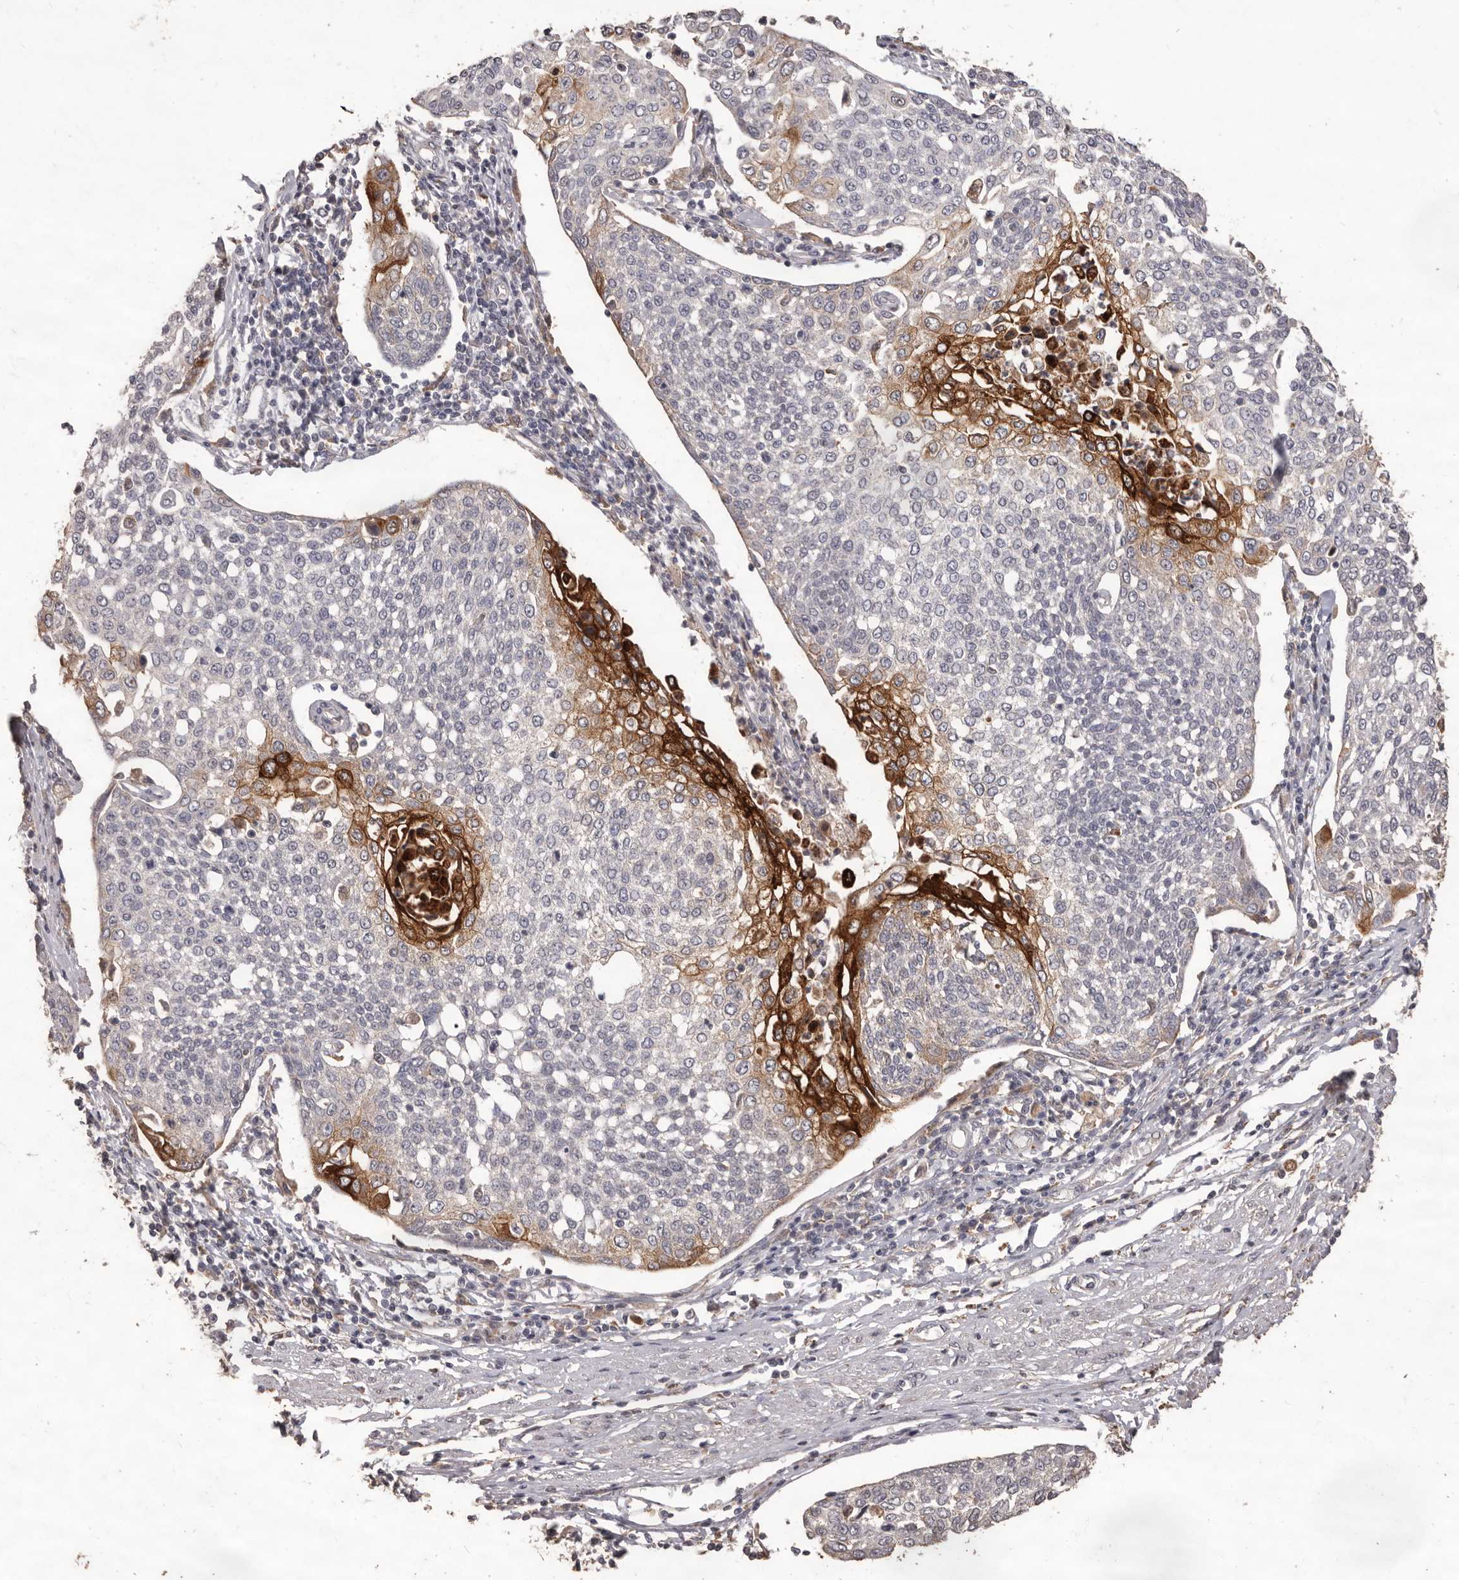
{"staining": {"intensity": "strong", "quantity": "<25%", "location": "cytoplasmic/membranous"}, "tissue": "cervical cancer", "cell_type": "Tumor cells", "image_type": "cancer", "snomed": [{"axis": "morphology", "description": "Squamous cell carcinoma, NOS"}, {"axis": "topography", "description": "Cervix"}], "caption": "Strong cytoplasmic/membranous positivity is identified in approximately <25% of tumor cells in cervical cancer (squamous cell carcinoma).", "gene": "PRSS27", "patient": {"sex": "female", "age": 34}}